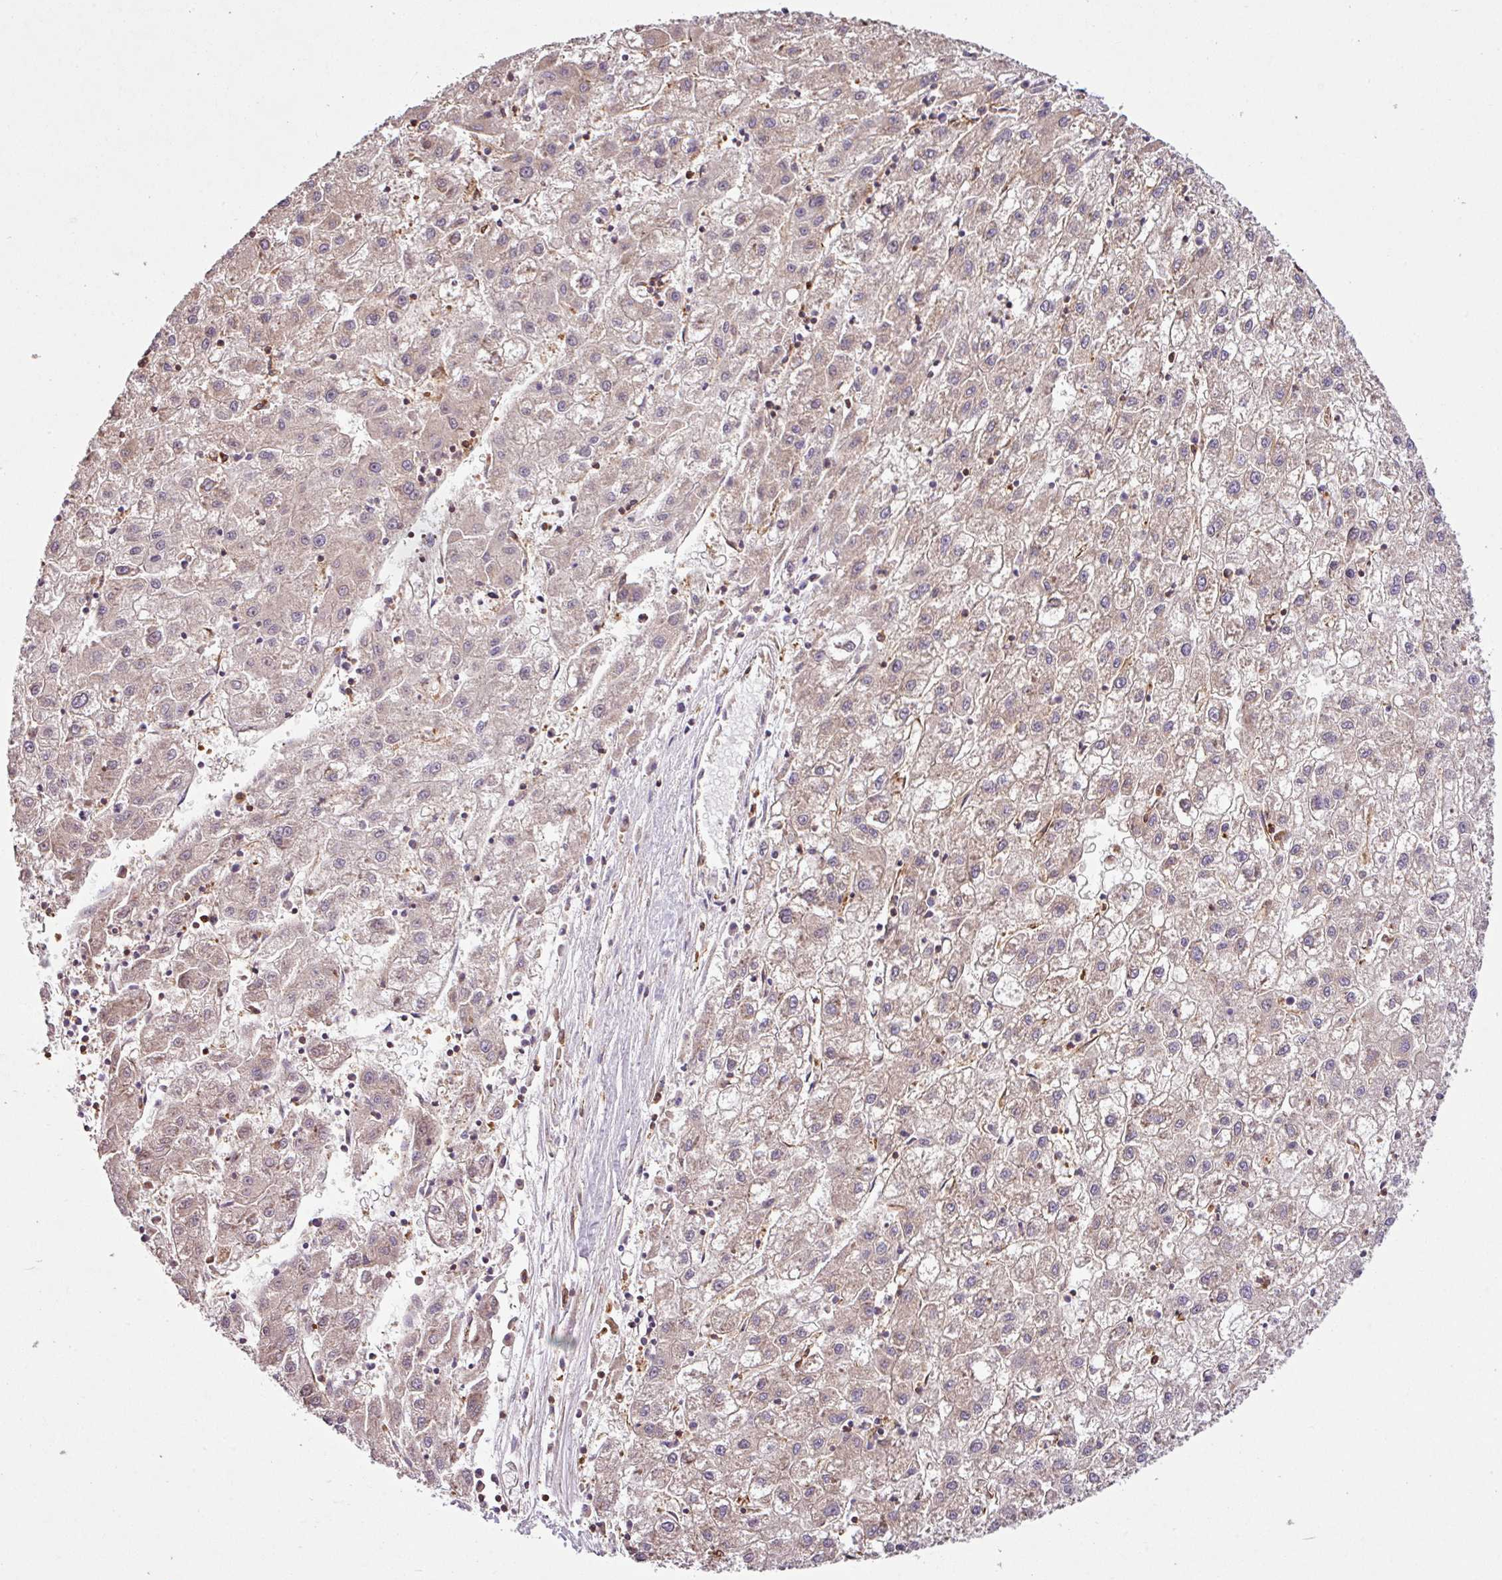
{"staining": {"intensity": "negative", "quantity": "none", "location": "none"}, "tissue": "liver cancer", "cell_type": "Tumor cells", "image_type": "cancer", "snomed": [{"axis": "morphology", "description": "Carcinoma, Hepatocellular, NOS"}, {"axis": "topography", "description": "Liver"}], "caption": "DAB (3,3'-diaminobenzidine) immunohistochemical staining of human hepatocellular carcinoma (liver) shows no significant staining in tumor cells.", "gene": "ZNF106", "patient": {"sex": "male", "age": 72}}